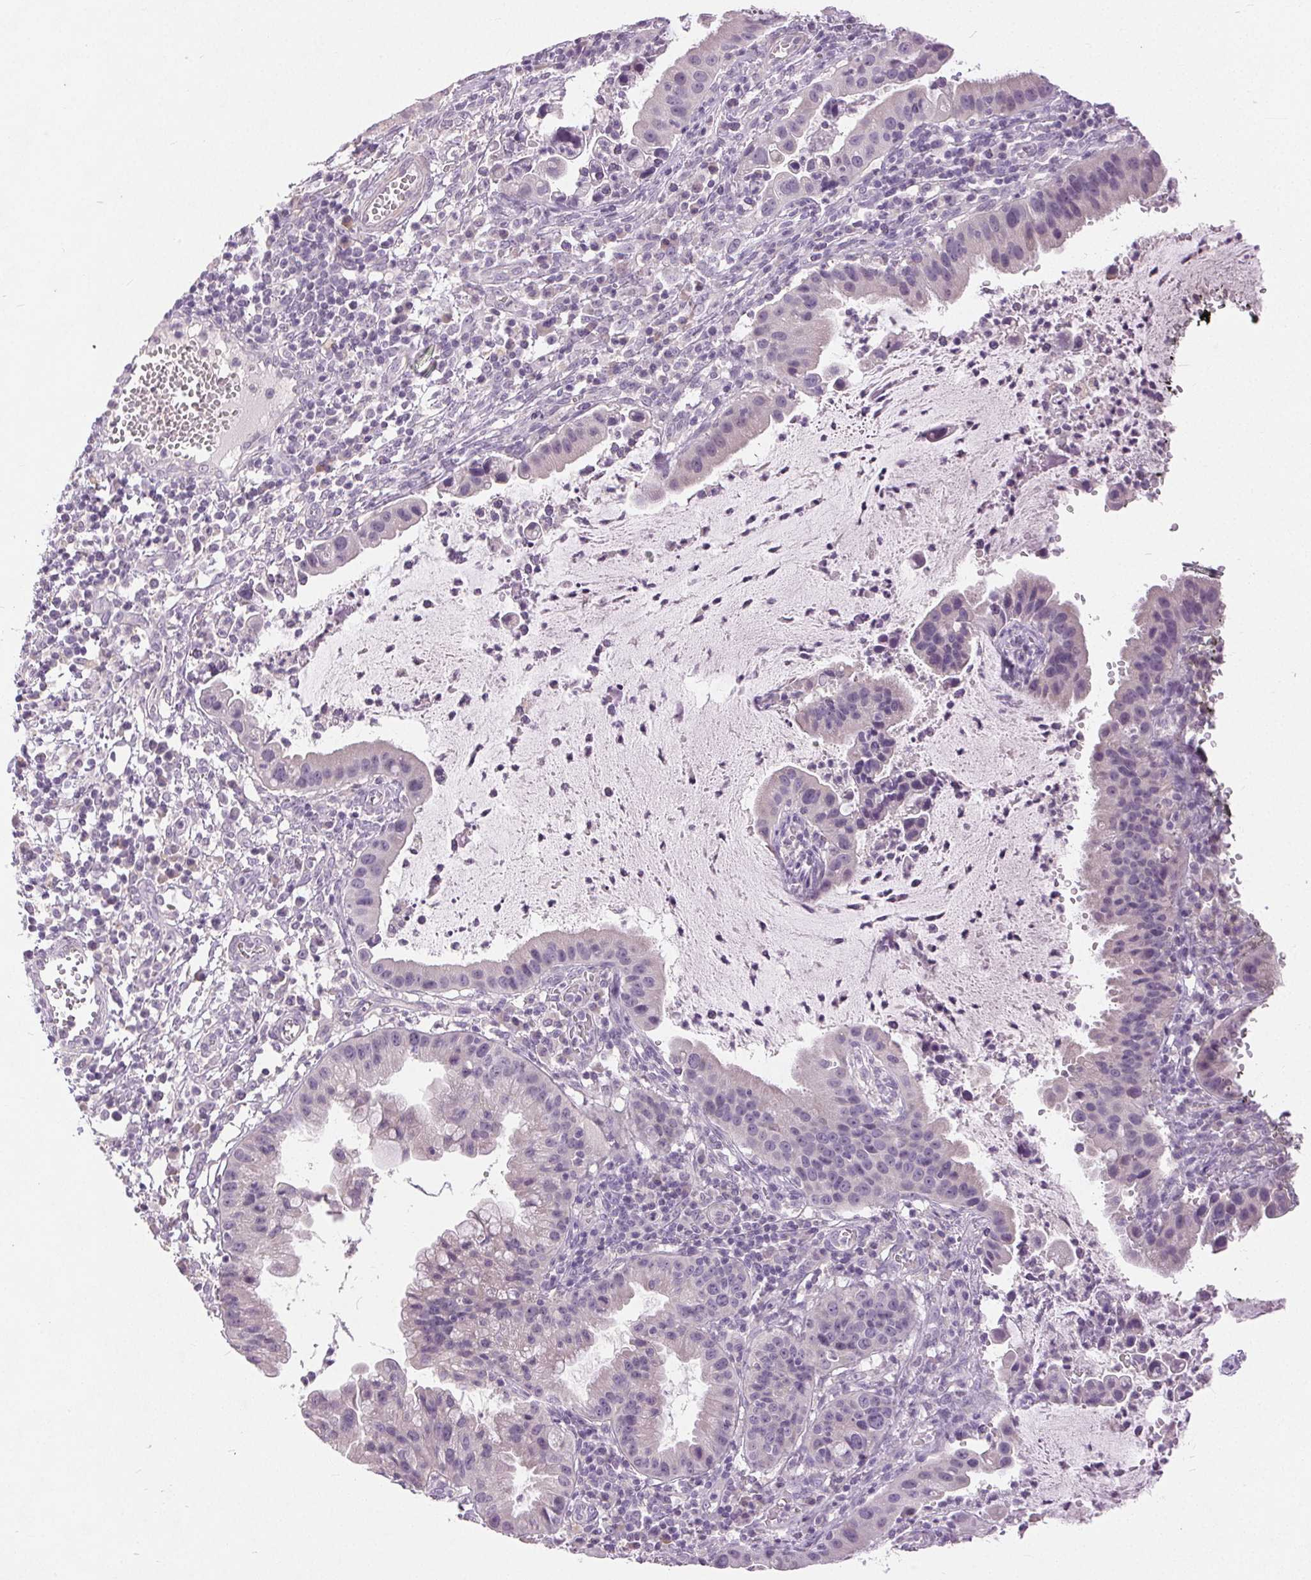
{"staining": {"intensity": "negative", "quantity": "none", "location": "none"}, "tissue": "cervical cancer", "cell_type": "Tumor cells", "image_type": "cancer", "snomed": [{"axis": "morphology", "description": "Adenocarcinoma, NOS"}, {"axis": "topography", "description": "Cervix"}], "caption": "Tumor cells show no significant expression in cervical adenocarcinoma.", "gene": "DSG3", "patient": {"sex": "female", "age": 34}}